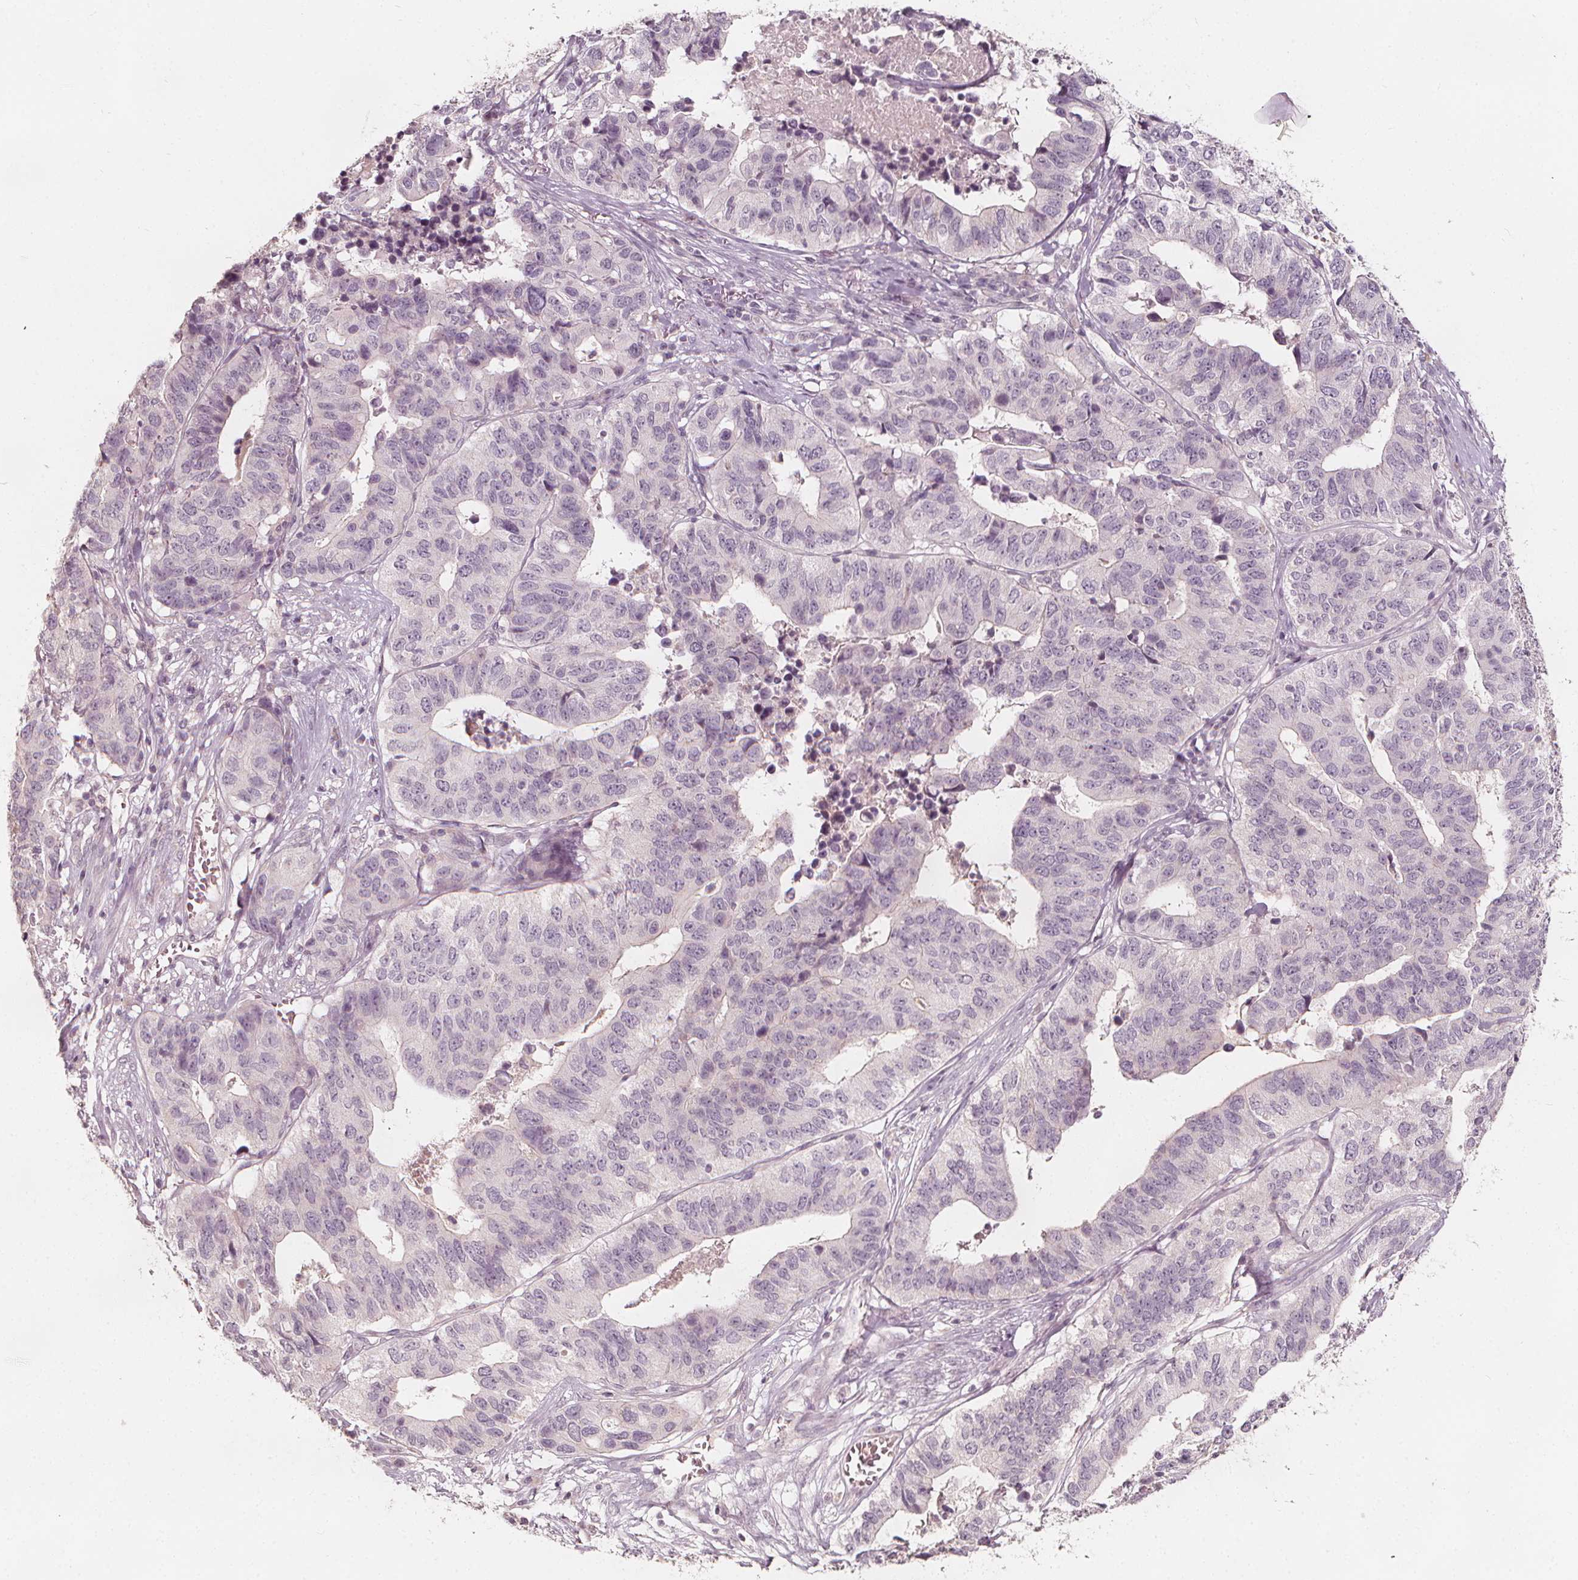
{"staining": {"intensity": "negative", "quantity": "none", "location": "none"}, "tissue": "stomach cancer", "cell_type": "Tumor cells", "image_type": "cancer", "snomed": [{"axis": "morphology", "description": "Adenocarcinoma, NOS"}, {"axis": "topography", "description": "Stomach, upper"}], "caption": "Immunohistochemistry photomicrograph of adenocarcinoma (stomach) stained for a protein (brown), which shows no expression in tumor cells.", "gene": "NPC1L1", "patient": {"sex": "female", "age": 67}}